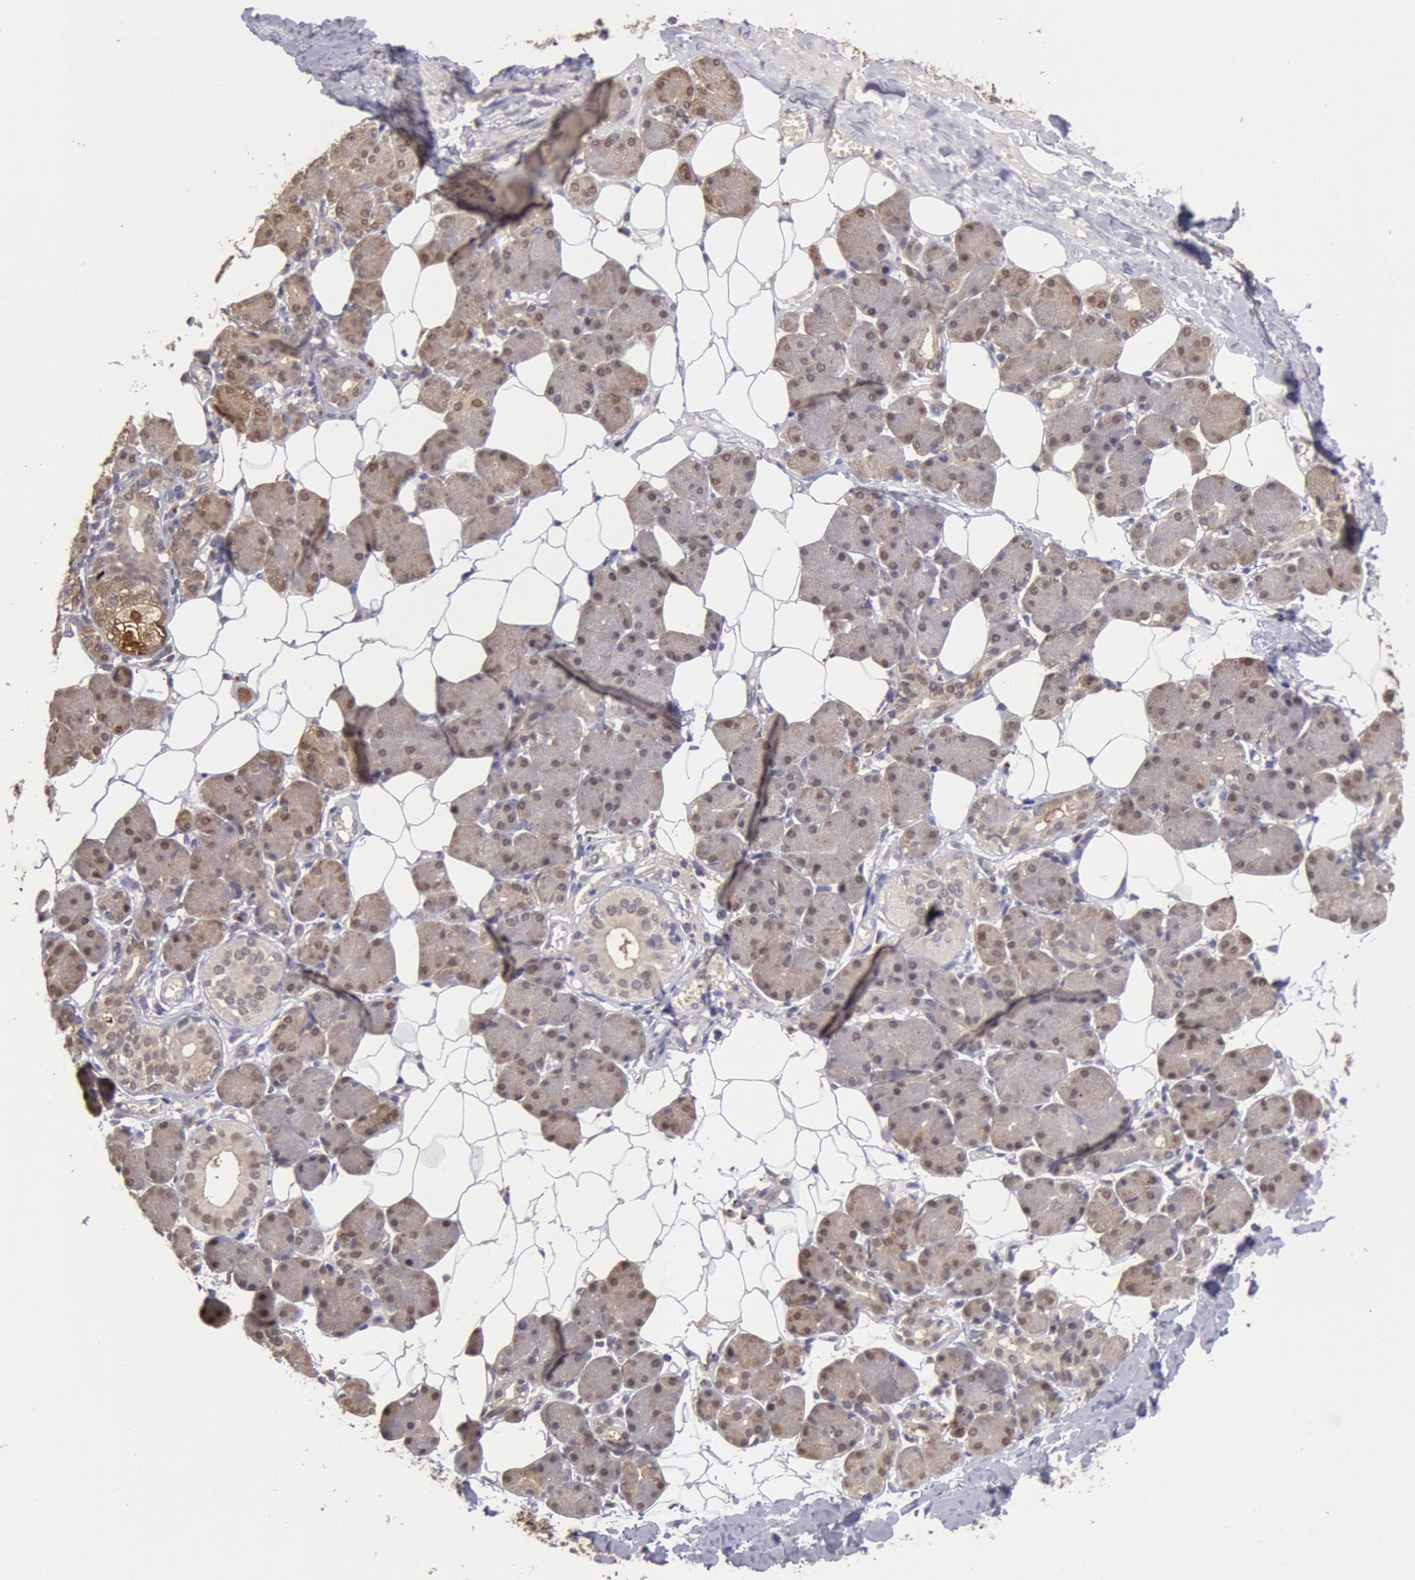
{"staining": {"intensity": "moderate", "quantity": ">75%", "location": "cytoplasmic/membranous,nuclear"}, "tissue": "salivary gland", "cell_type": "Glandular cells", "image_type": "normal", "snomed": [{"axis": "morphology", "description": "Normal tissue, NOS"}, {"axis": "morphology", "description": "Adenoma, NOS"}, {"axis": "topography", "description": "Salivary gland"}], "caption": "A high-resolution image shows immunohistochemistry staining of benign salivary gland, which reveals moderate cytoplasmic/membranous,nuclear expression in approximately >75% of glandular cells.", "gene": "COMT", "patient": {"sex": "female", "age": 32}}